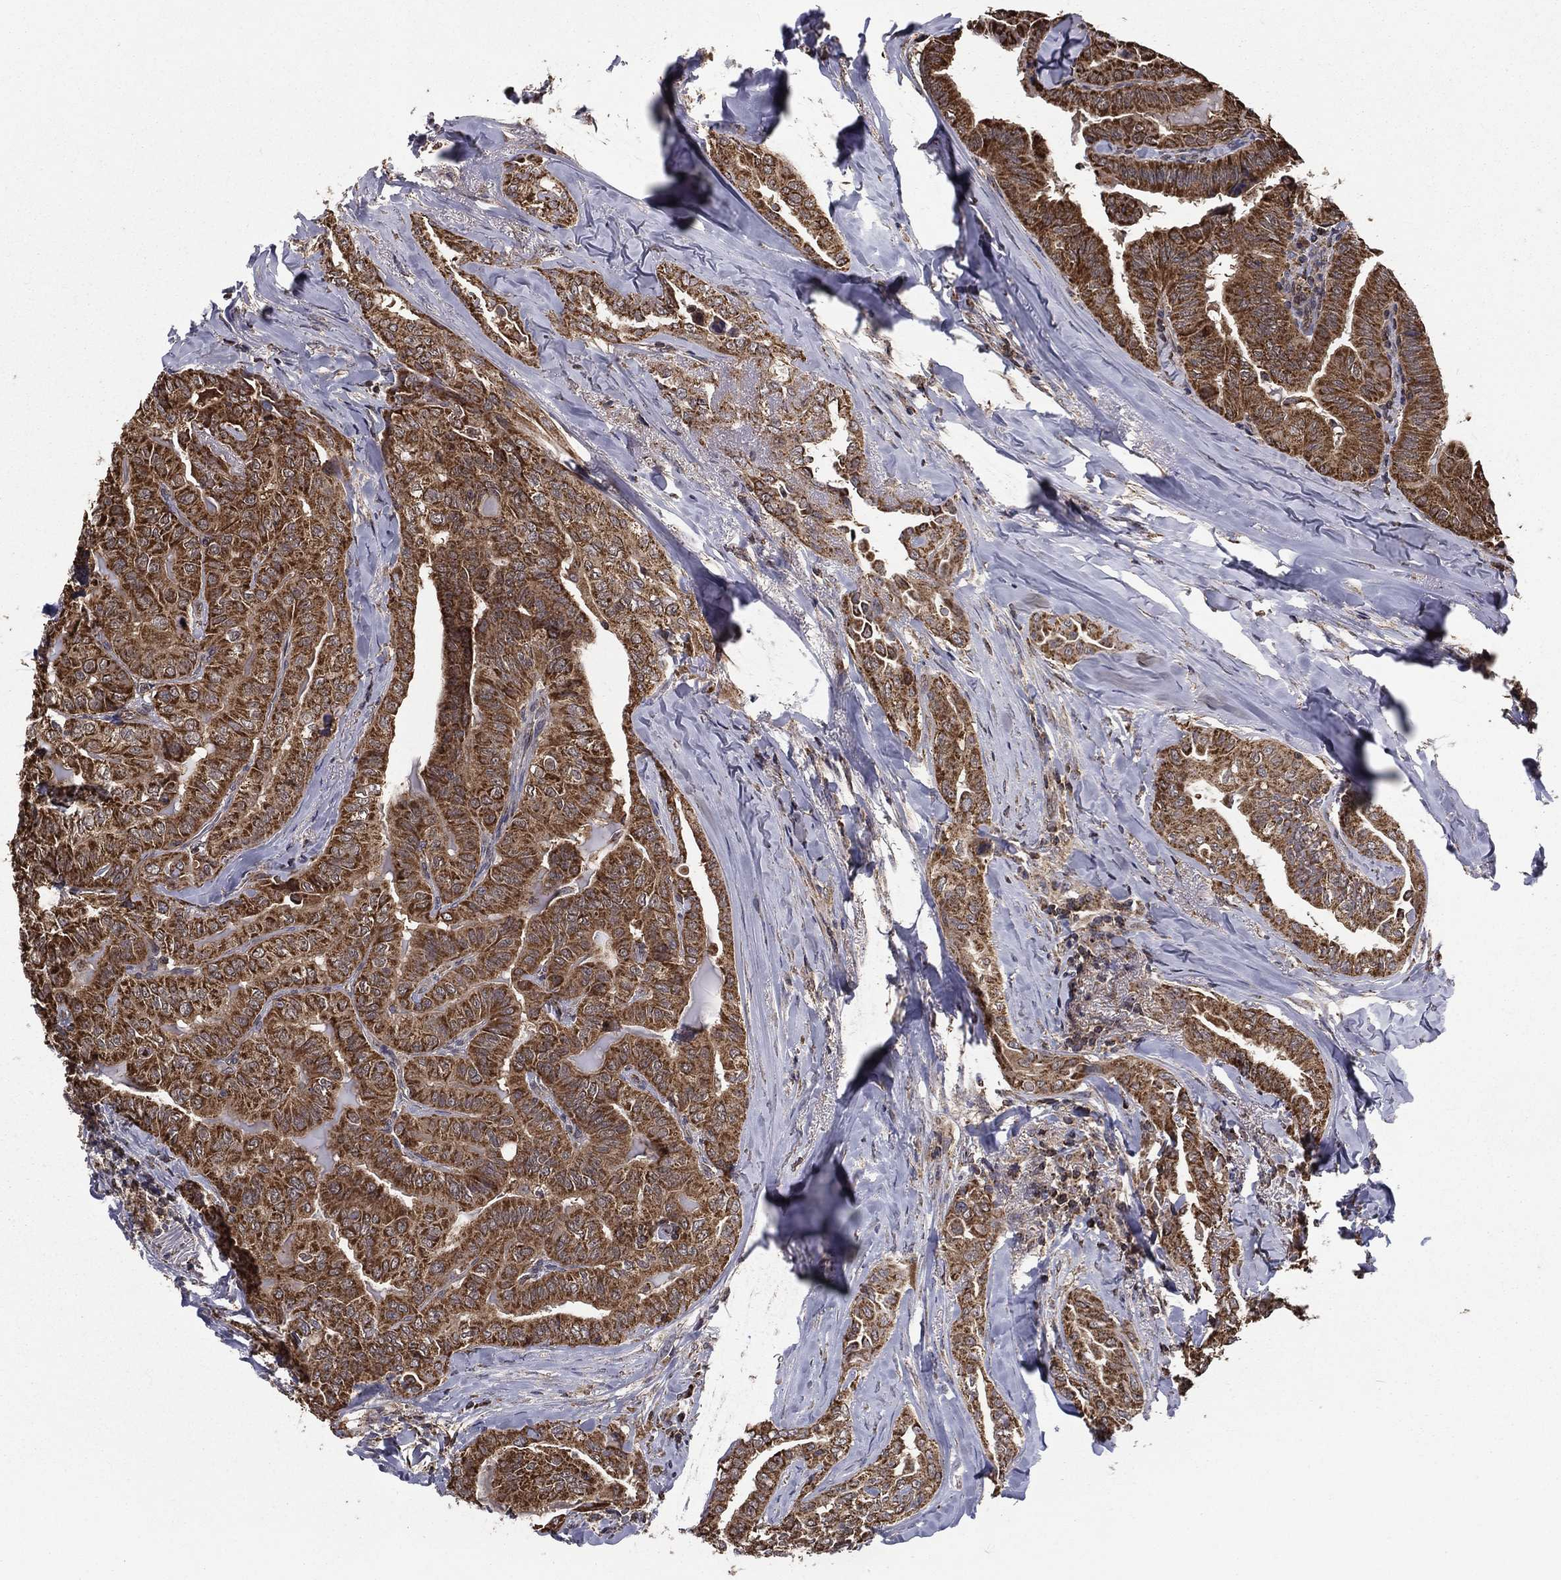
{"staining": {"intensity": "strong", "quantity": ">75%", "location": "cytoplasmic/membranous"}, "tissue": "thyroid cancer", "cell_type": "Tumor cells", "image_type": "cancer", "snomed": [{"axis": "morphology", "description": "Papillary adenocarcinoma, NOS"}, {"axis": "topography", "description": "Thyroid gland"}], "caption": "Immunohistochemistry (IHC) histopathology image of thyroid cancer (papillary adenocarcinoma) stained for a protein (brown), which displays high levels of strong cytoplasmic/membranous positivity in about >75% of tumor cells.", "gene": "RIGI", "patient": {"sex": "female", "age": 68}}